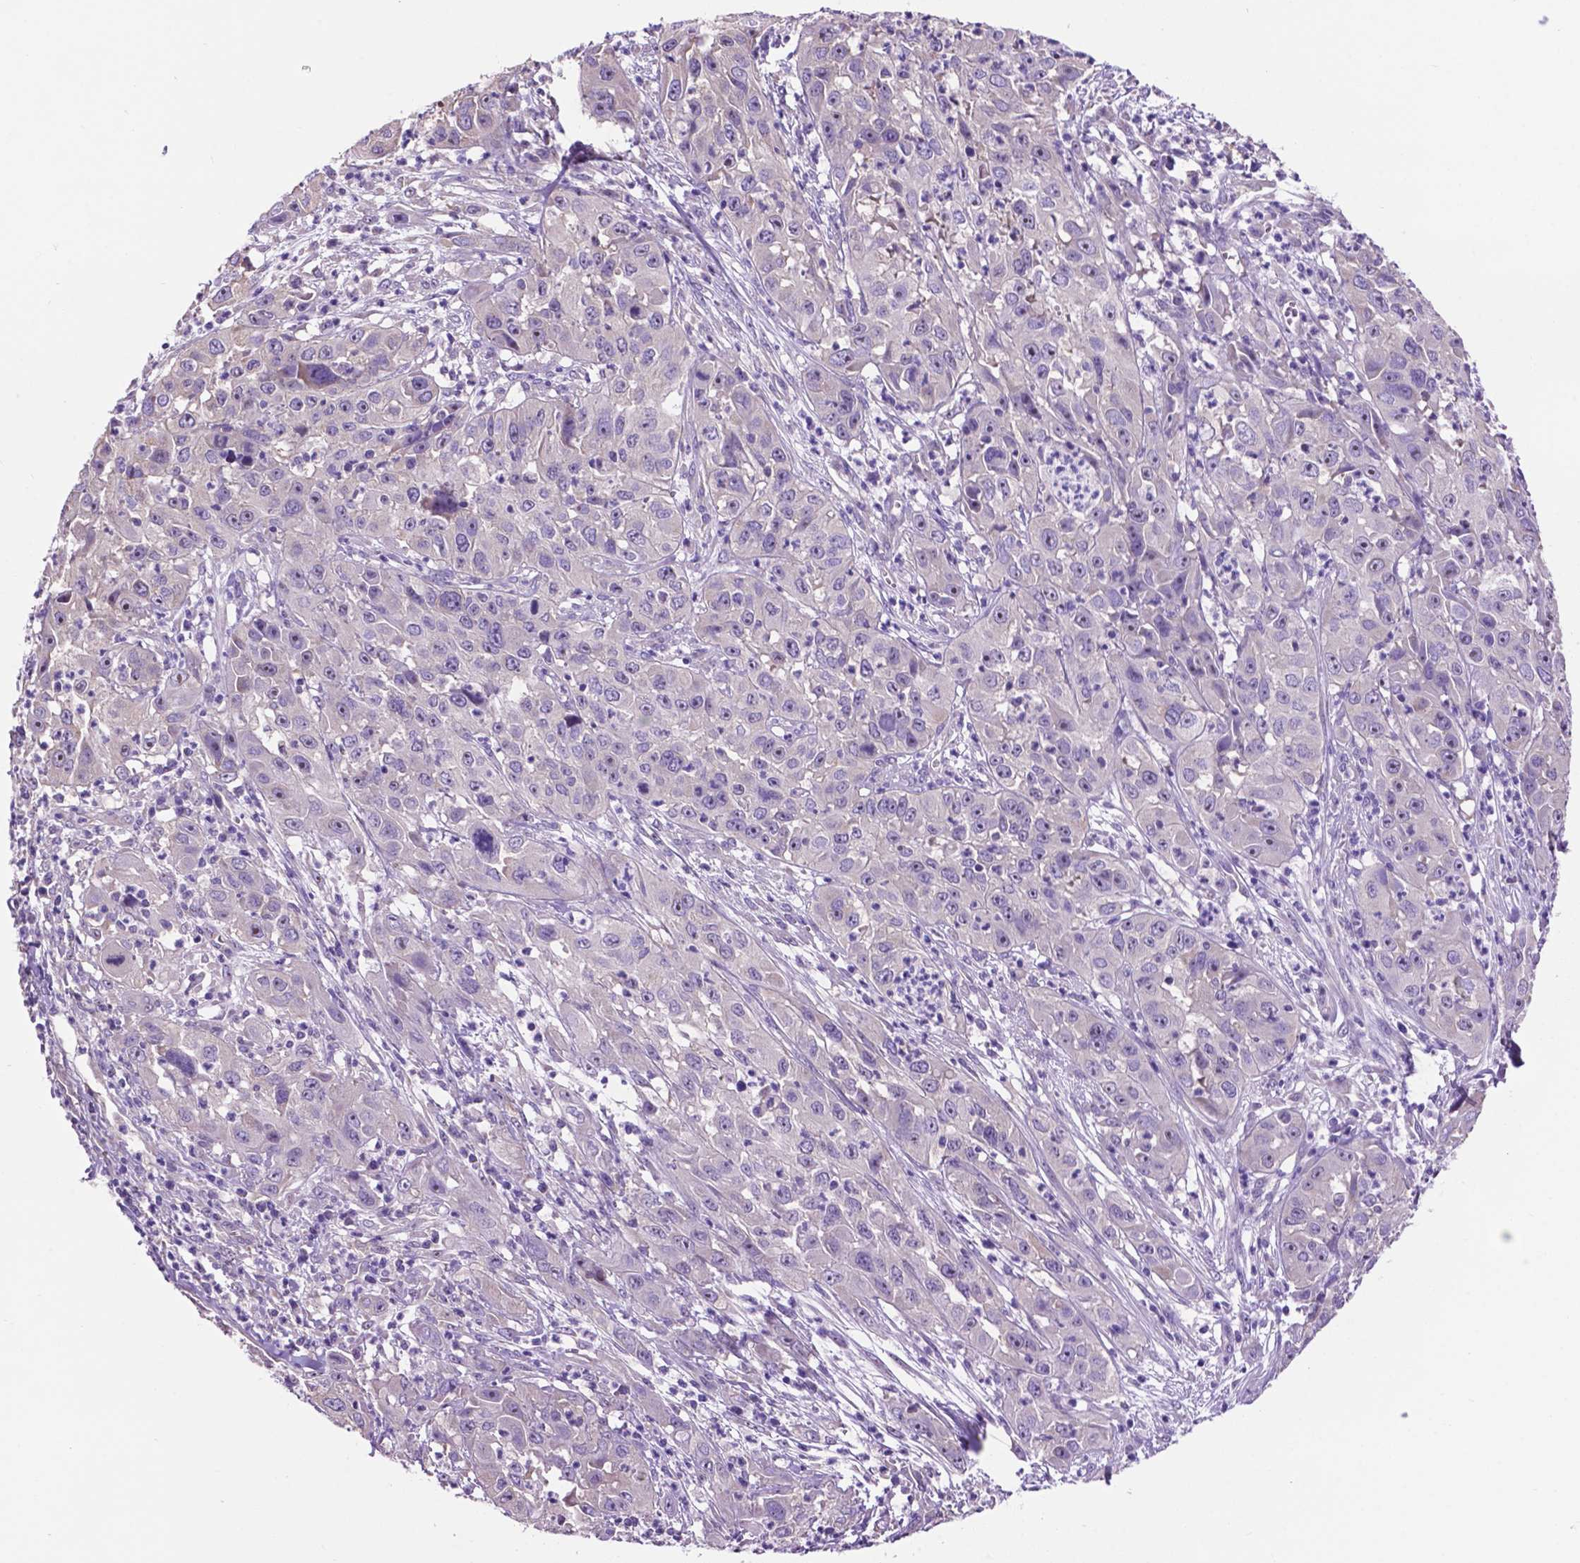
{"staining": {"intensity": "negative", "quantity": "none", "location": "none"}, "tissue": "cervical cancer", "cell_type": "Tumor cells", "image_type": "cancer", "snomed": [{"axis": "morphology", "description": "Squamous cell carcinoma, NOS"}, {"axis": "topography", "description": "Cervix"}], "caption": "A photomicrograph of human cervical squamous cell carcinoma is negative for staining in tumor cells.", "gene": "SPDYA", "patient": {"sex": "female", "age": 32}}